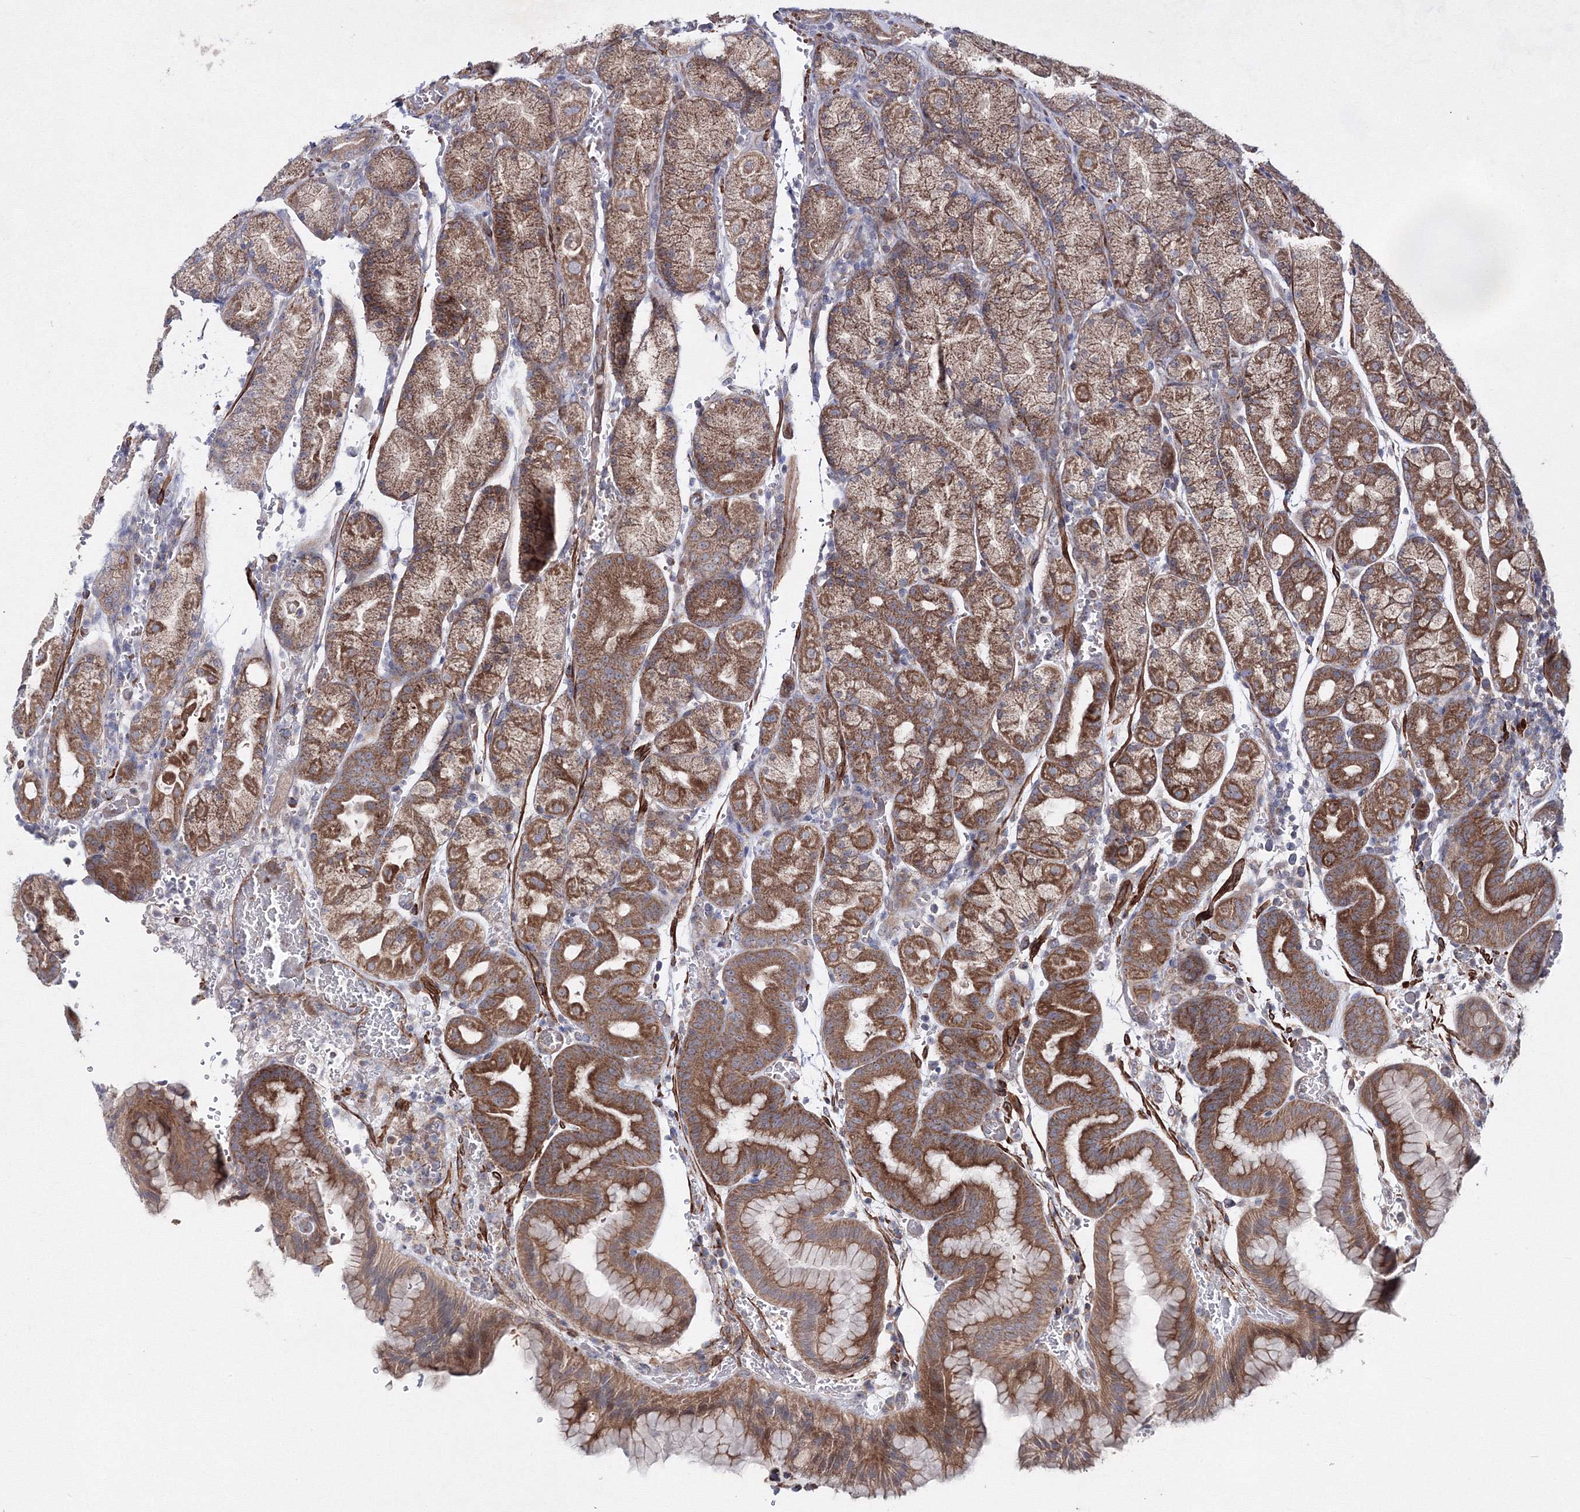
{"staining": {"intensity": "moderate", "quantity": ">75%", "location": "cytoplasmic/membranous"}, "tissue": "stomach", "cell_type": "Glandular cells", "image_type": "normal", "snomed": [{"axis": "morphology", "description": "Normal tissue, NOS"}, {"axis": "morphology", "description": "Carcinoid, malignant, NOS"}, {"axis": "topography", "description": "Stomach, upper"}], "caption": "A brown stain highlights moderate cytoplasmic/membranous expression of a protein in glandular cells of normal stomach. Immunohistochemistry stains the protein in brown and the nuclei are stained blue.", "gene": "GFM1", "patient": {"sex": "male", "age": 39}}